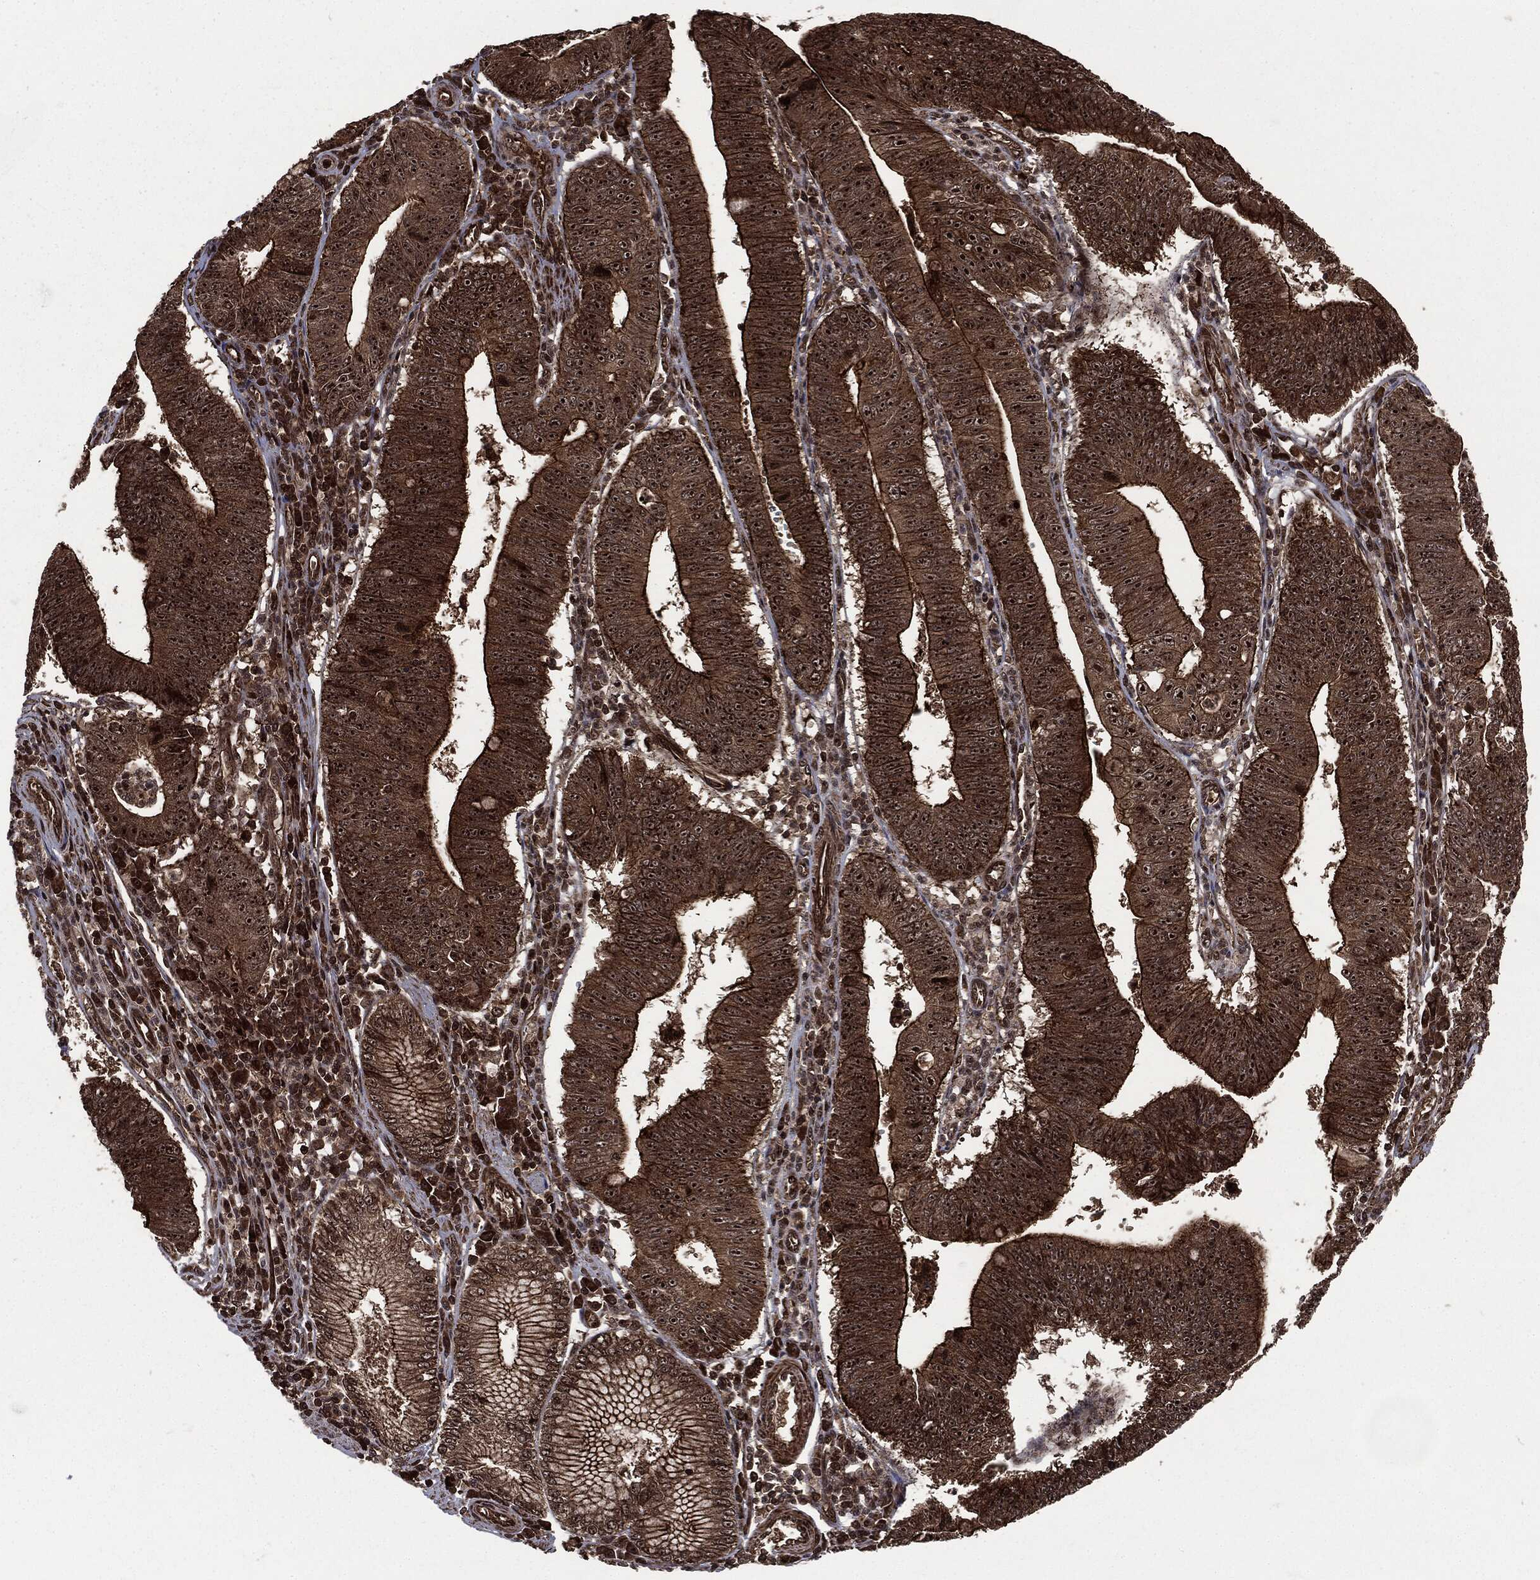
{"staining": {"intensity": "strong", "quantity": ">75%", "location": "cytoplasmic/membranous,nuclear"}, "tissue": "stomach cancer", "cell_type": "Tumor cells", "image_type": "cancer", "snomed": [{"axis": "morphology", "description": "Adenocarcinoma, NOS"}, {"axis": "topography", "description": "Stomach"}], "caption": "High-magnification brightfield microscopy of stomach cancer (adenocarcinoma) stained with DAB (brown) and counterstained with hematoxylin (blue). tumor cells exhibit strong cytoplasmic/membranous and nuclear staining is appreciated in about>75% of cells.", "gene": "CARD6", "patient": {"sex": "male", "age": 59}}